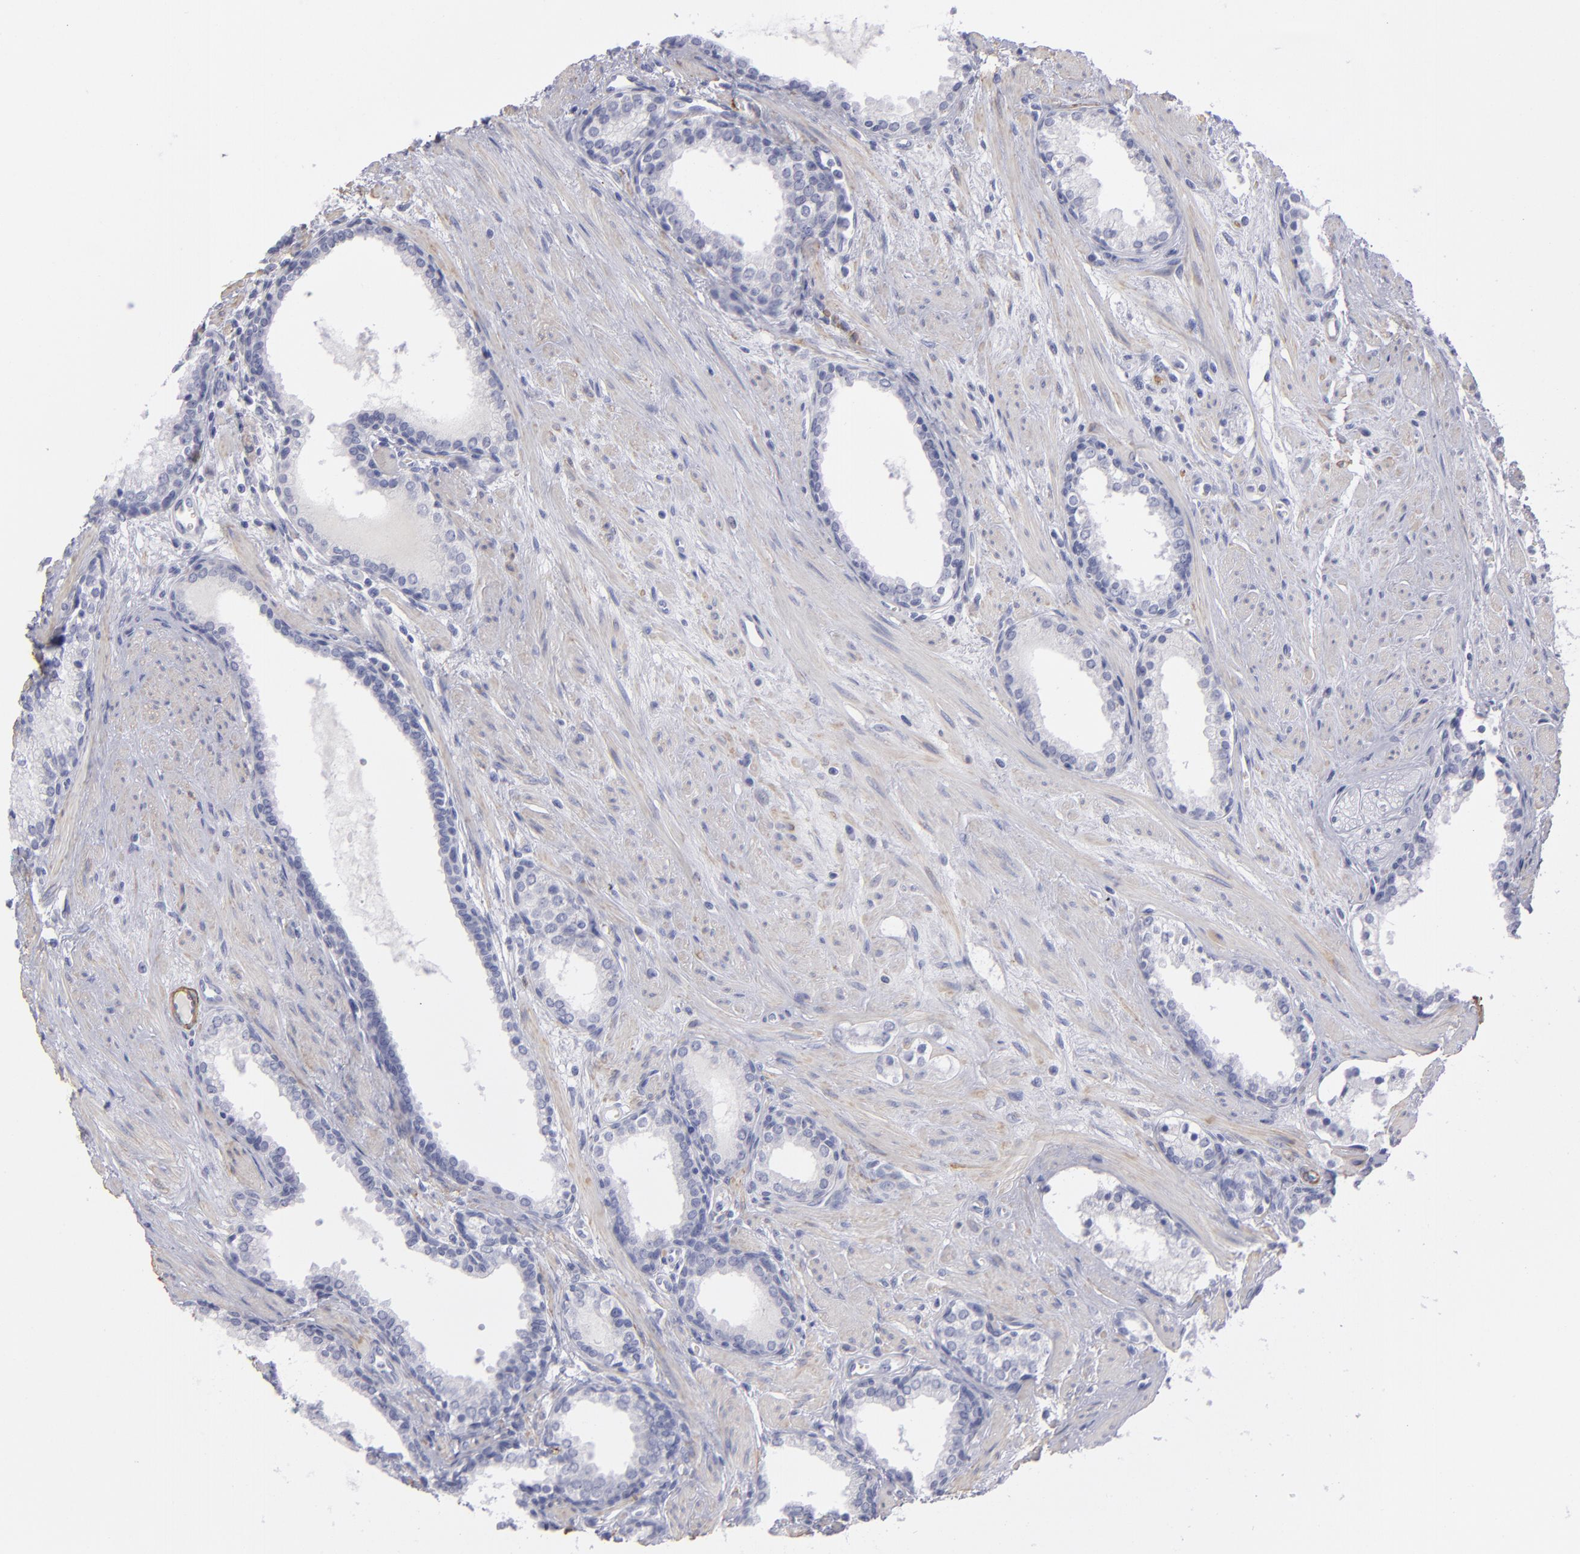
{"staining": {"intensity": "negative", "quantity": "none", "location": "none"}, "tissue": "prostate cancer", "cell_type": "Tumor cells", "image_type": "cancer", "snomed": [{"axis": "morphology", "description": "Adenocarcinoma, Medium grade"}, {"axis": "topography", "description": "Prostate"}], "caption": "Human prostate medium-grade adenocarcinoma stained for a protein using IHC exhibits no staining in tumor cells.", "gene": "MYH11", "patient": {"sex": "male", "age": 73}}